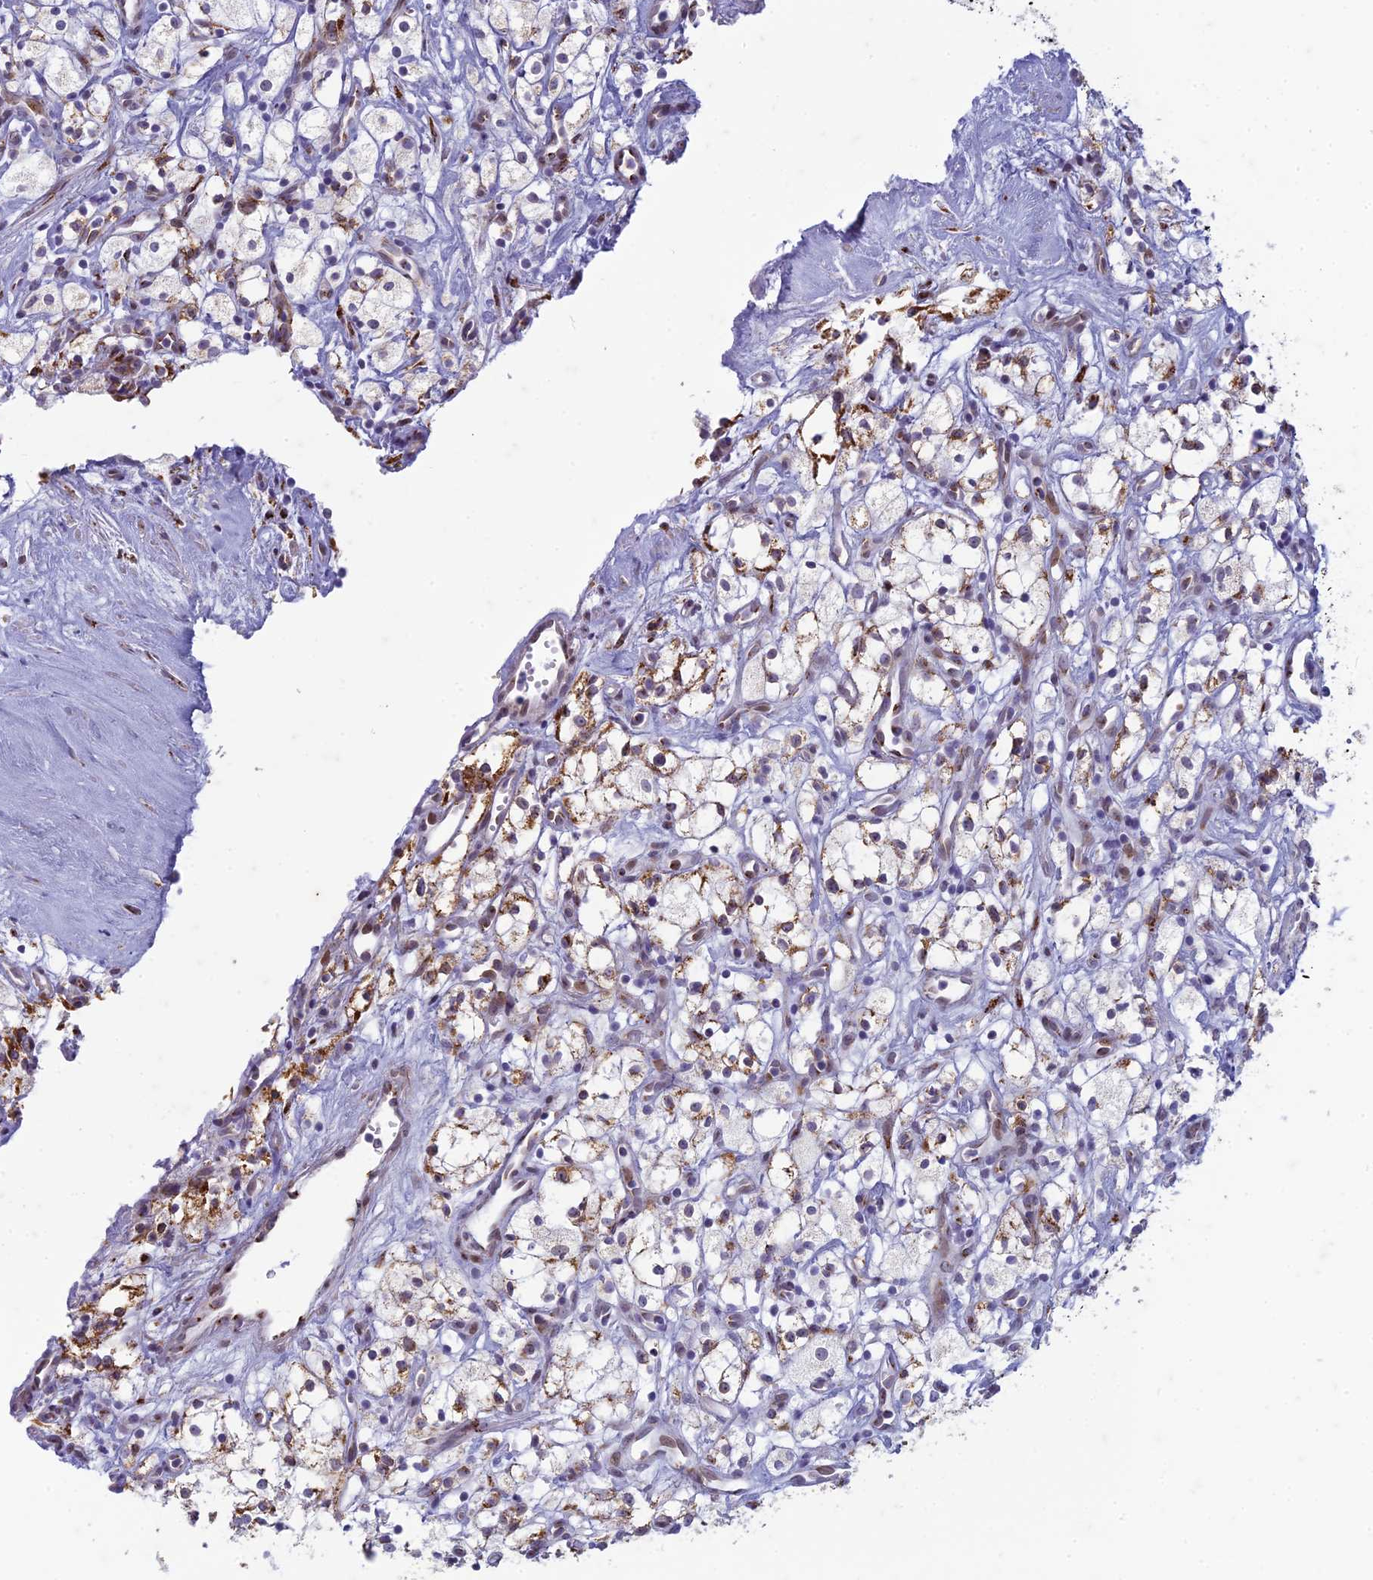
{"staining": {"intensity": "moderate", "quantity": "<25%", "location": "cytoplasmic/membranous"}, "tissue": "renal cancer", "cell_type": "Tumor cells", "image_type": "cancer", "snomed": [{"axis": "morphology", "description": "Adenocarcinoma, NOS"}, {"axis": "topography", "description": "Kidney"}], "caption": "Human renal cancer (adenocarcinoma) stained with a brown dye demonstrates moderate cytoplasmic/membranous positive expression in about <25% of tumor cells.", "gene": "FAM3C", "patient": {"sex": "male", "age": 59}}